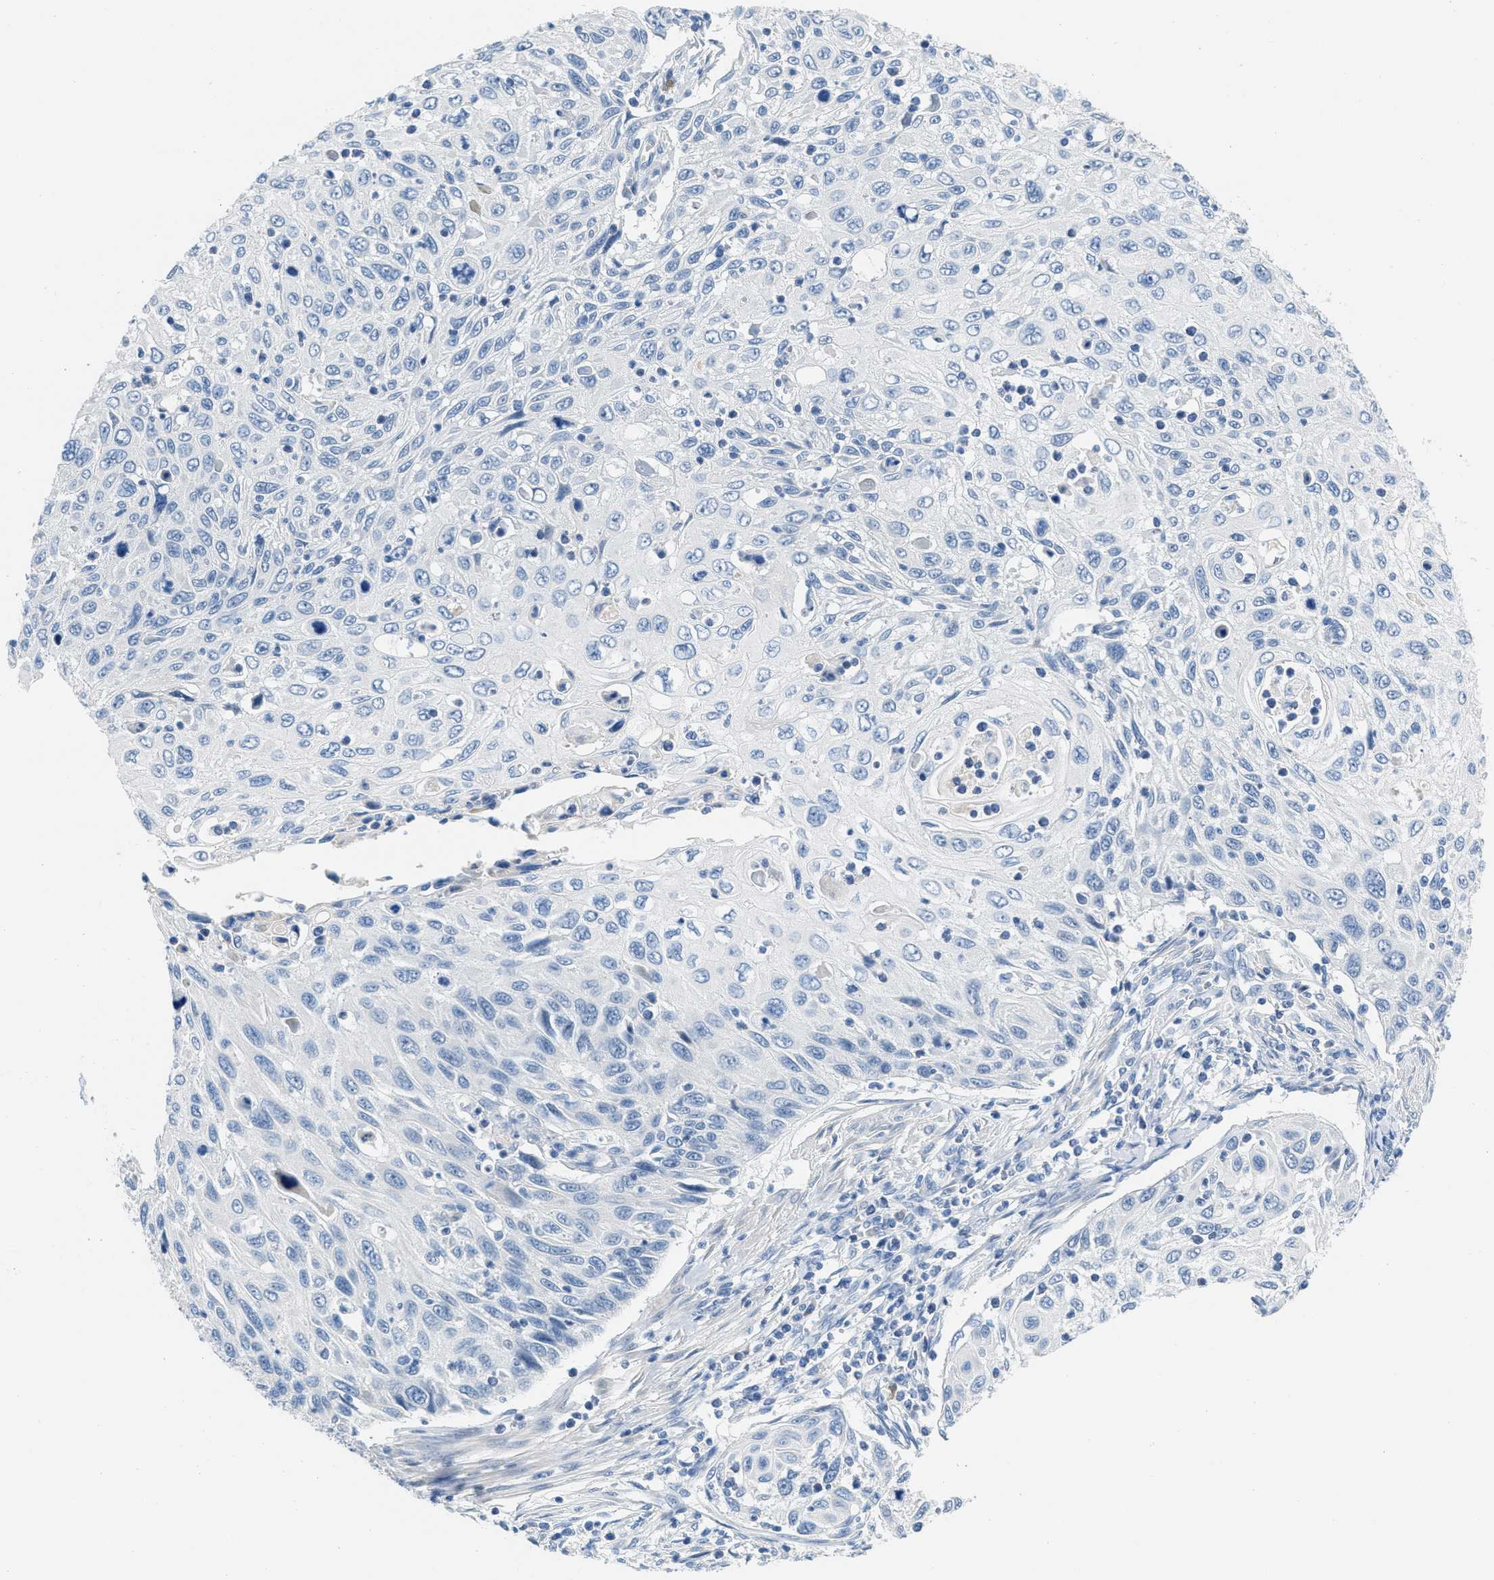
{"staining": {"intensity": "negative", "quantity": "none", "location": "none"}, "tissue": "cervical cancer", "cell_type": "Tumor cells", "image_type": "cancer", "snomed": [{"axis": "morphology", "description": "Squamous cell carcinoma, NOS"}, {"axis": "topography", "description": "Cervix"}], "caption": "Immunohistochemistry (IHC) of squamous cell carcinoma (cervical) shows no positivity in tumor cells. (DAB (3,3'-diaminobenzidine) immunohistochemistry (IHC), high magnification).", "gene": "HSF2", "patient": {"sex": "female", "age": 70}}